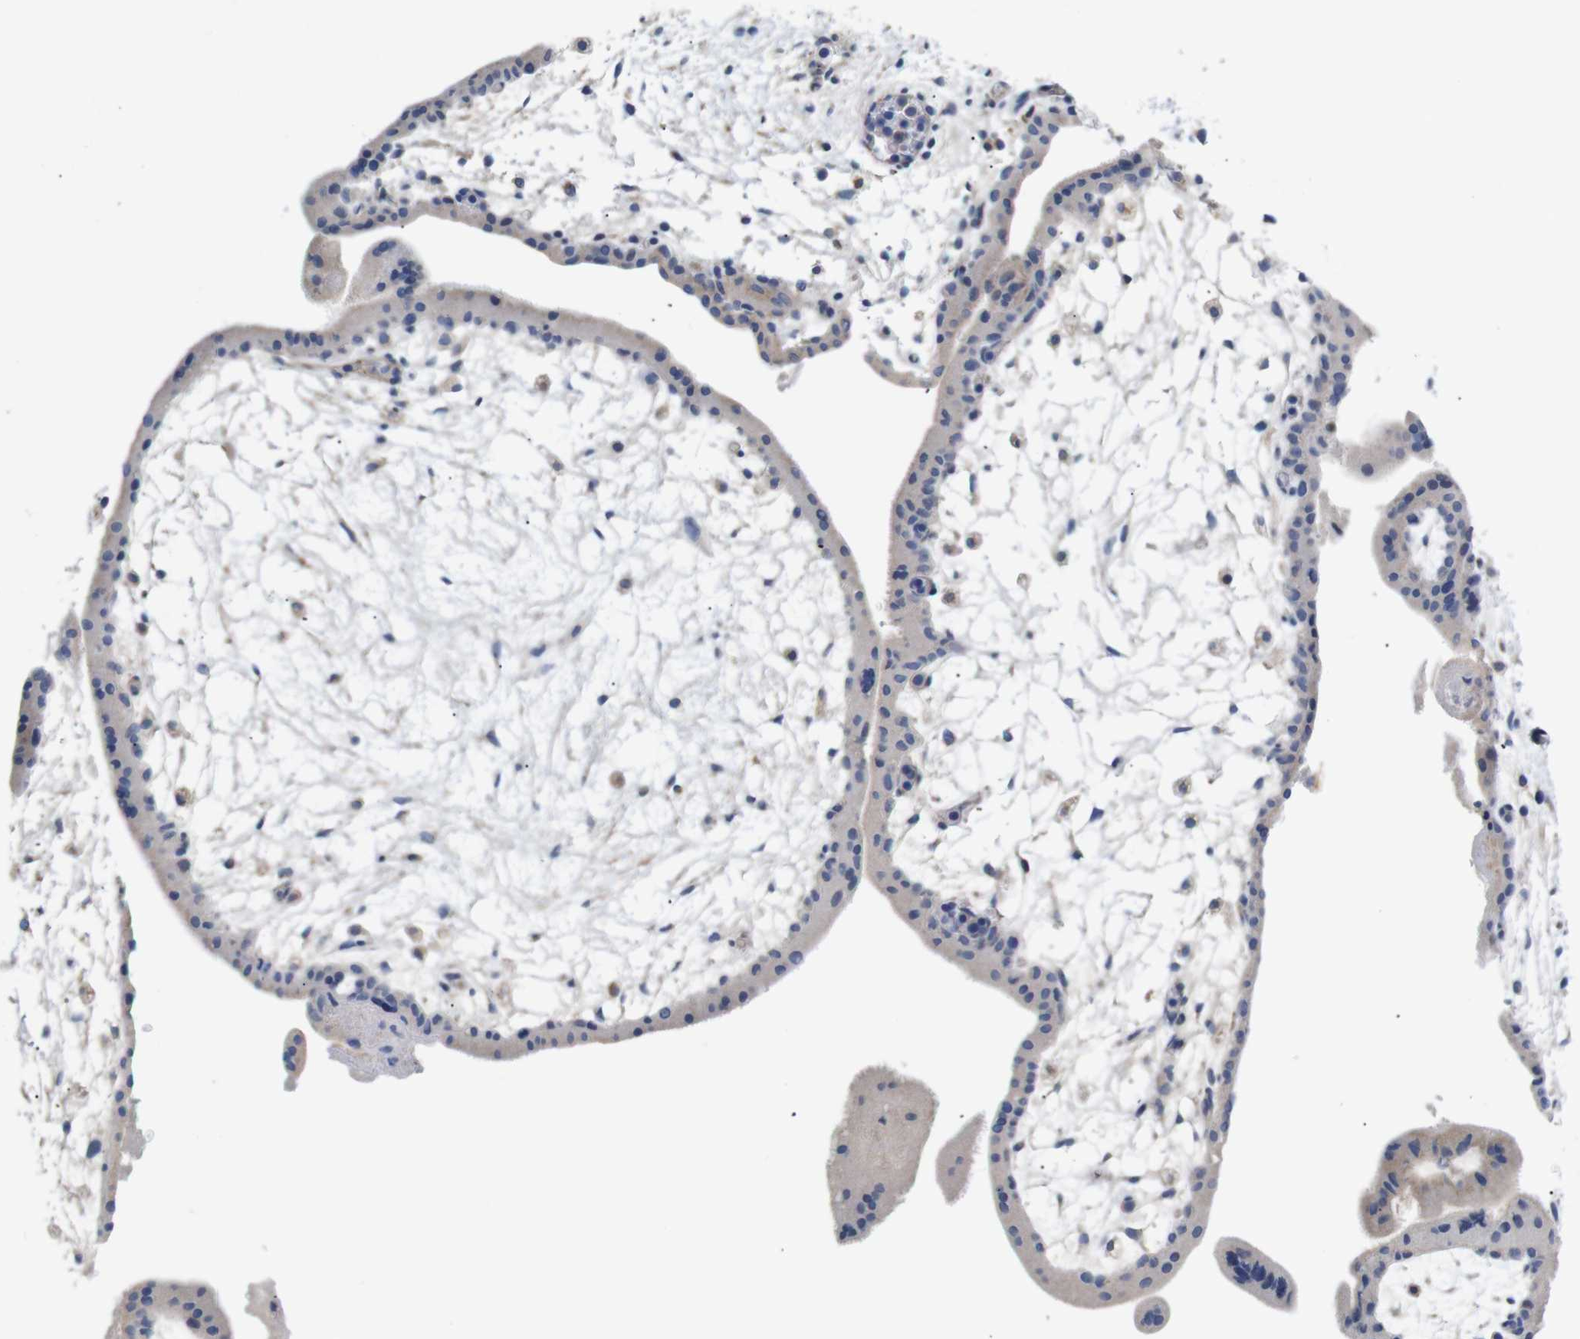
{"staining": {"intensity": "weak", "quantity": "25%-75%", "location": "cytoplasmic/membranous"}, "tissue": "placenta", "cell_type": "Trophoblastic cells", "image_type": "normal", "snomed": [{"axis": "morphology", "description": "Normal tissue, NOS"}, {"axis": "topography", "description": "Placenta"}], "caption": "The micrograph reveals a brown stain indicating the presence of a protein in the cytoplasmic/membranous of trophoblastic cells in placenta.", "gene": "LRRC55", "patient": {"sex": "female", "age": 35}}